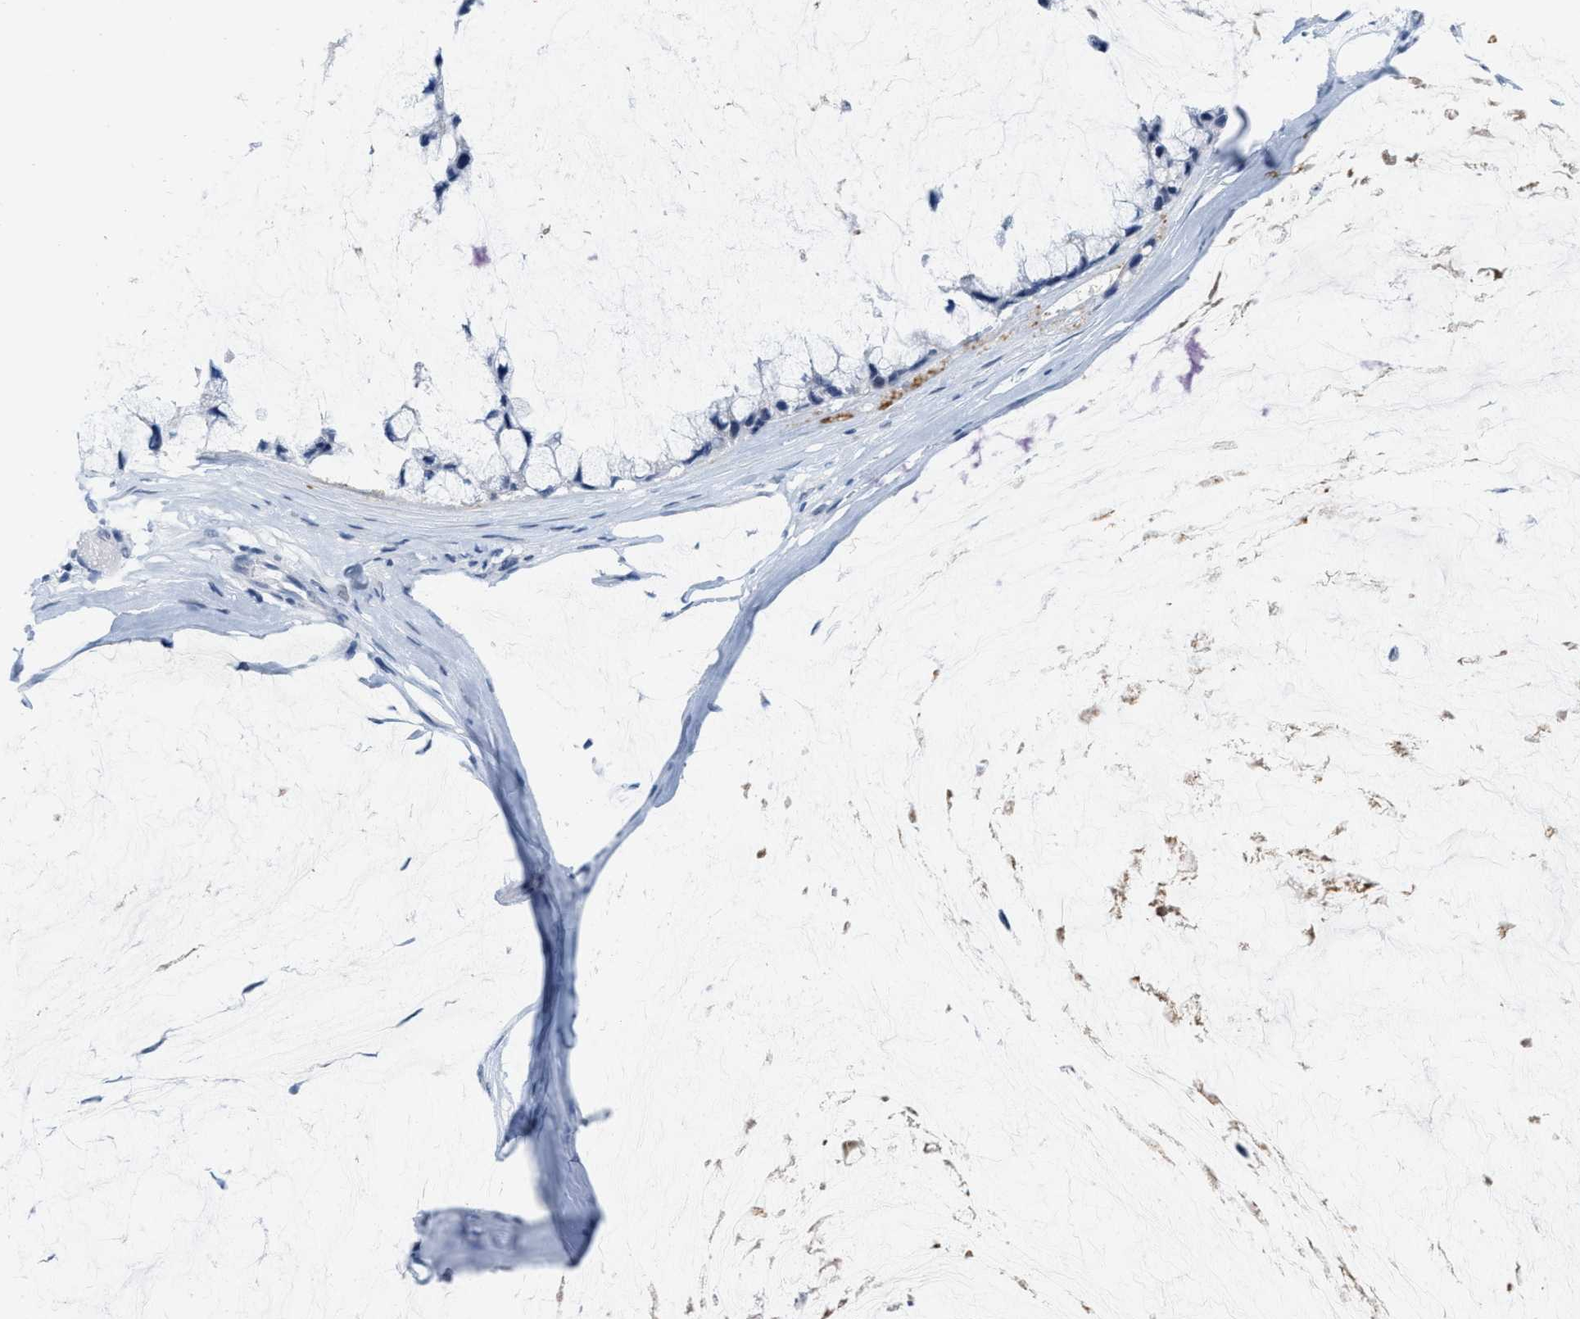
{"staining": {"intensity": "negative", "quantity": "none", "location": "none"}, "tissue": "ovarian cancer", "cell_type": "Tumor cells", "image_type": "cancer", "snomed": [{"axis": "morphology", "description": "Cystadenocarcinoma, mucinous, NOS"}, {"axis": "topography", "description": "Ovary"}], "caption": "The histopathology image displays no staining of tumor cells in ovarian cancer (mucinous cystadenocarcinoma). (Brightfield microscopy of DAB IHC at high magnification).", "gene": "XIRP1", "patient": {"sex": "female", "age": 39}}